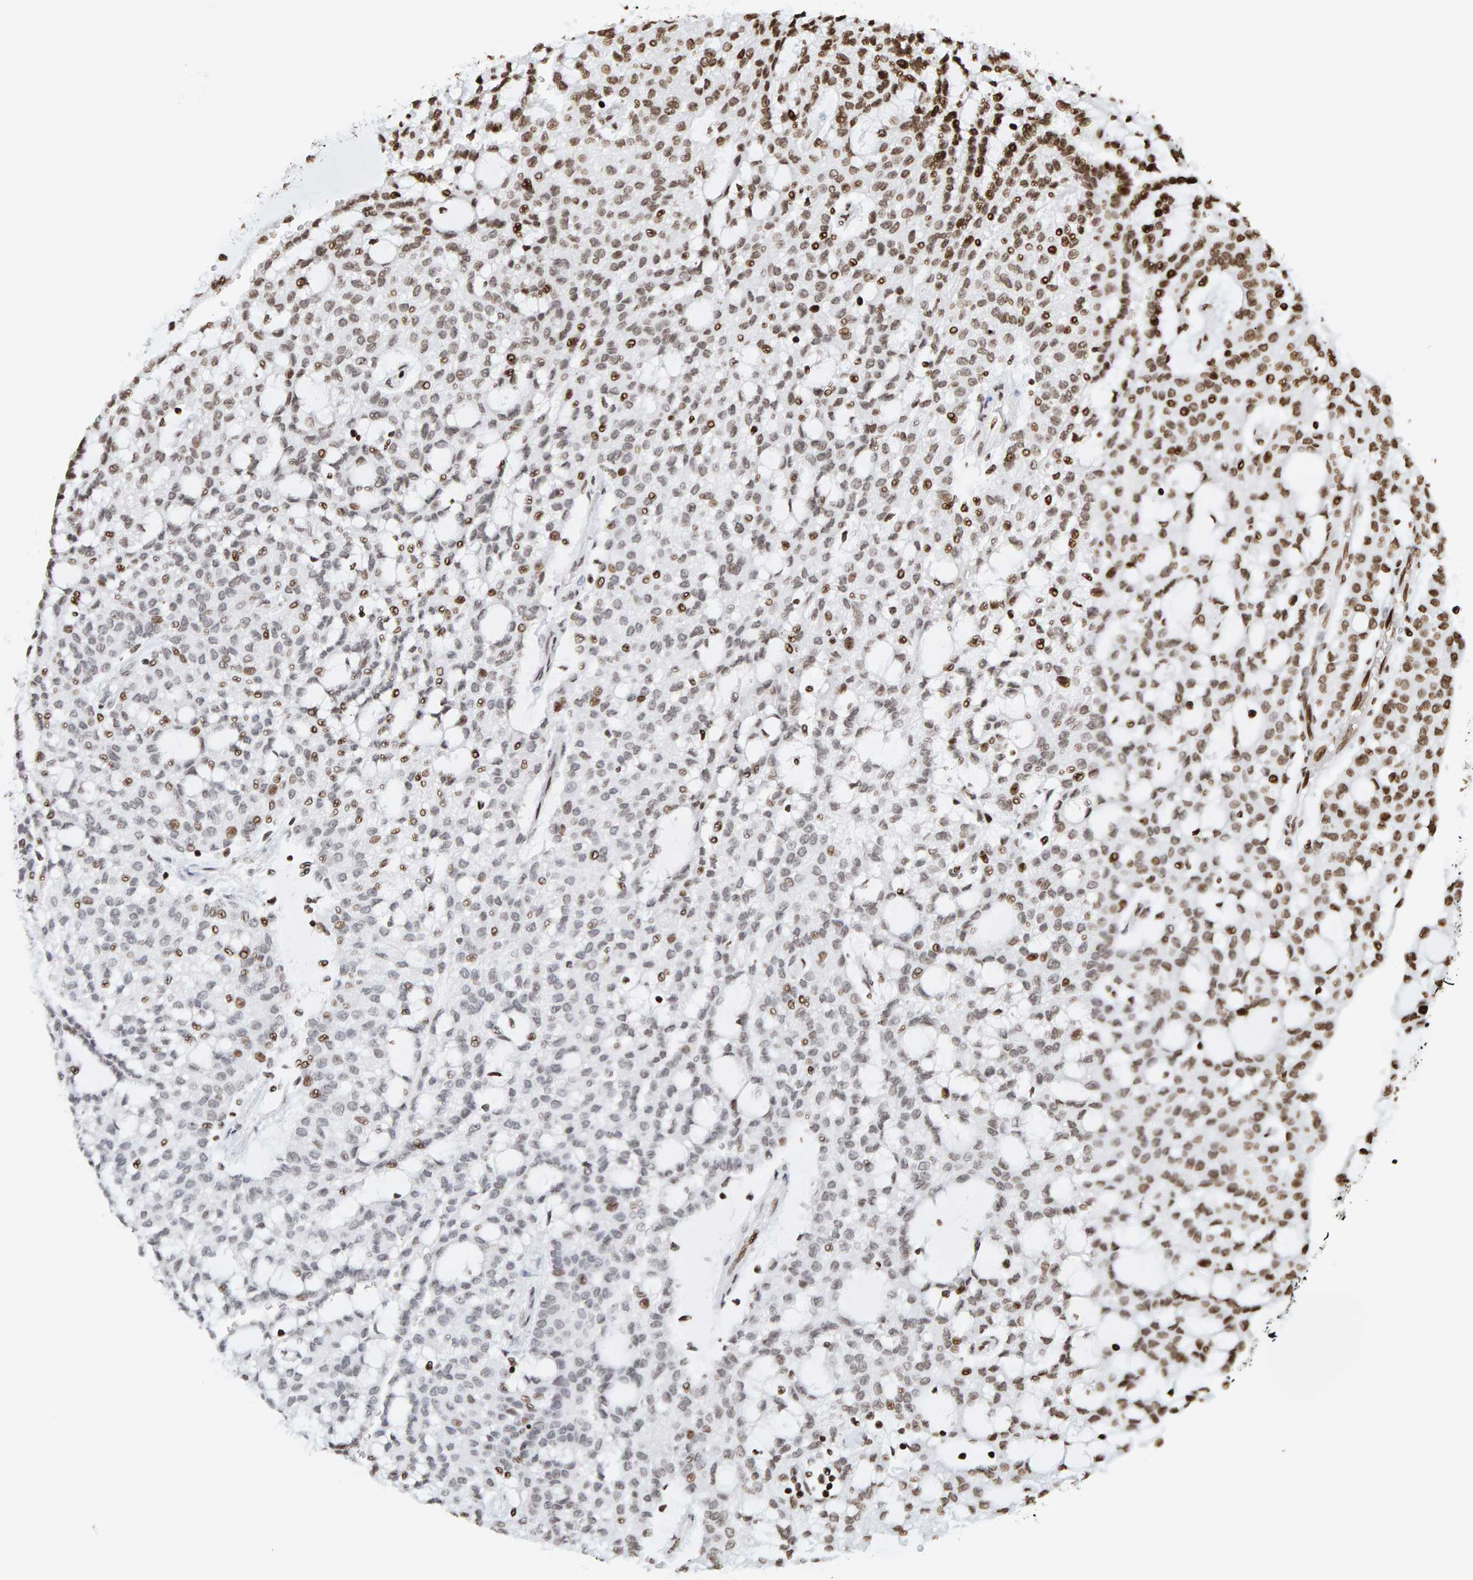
{"staining": {"intensity": "strong", "quantity": "<25%", "location": "nuclear"}, "tissue": "renal cancer", "cell_type": "Tumor cells", "image_type": "cancer", "snomed": [{"axis": "morphology", "description": "Adenocarcinoma, NOS"}, {"axis": "topography", "description": "Kidney"}], "caption": "Brown immunohistochemical staining in human adenocarcinoma (renal) shows strong nuclear positivity in about <25% of tumor cells.", "gene": "BRF2", "patient": {"sex": "male", "age": 63}}